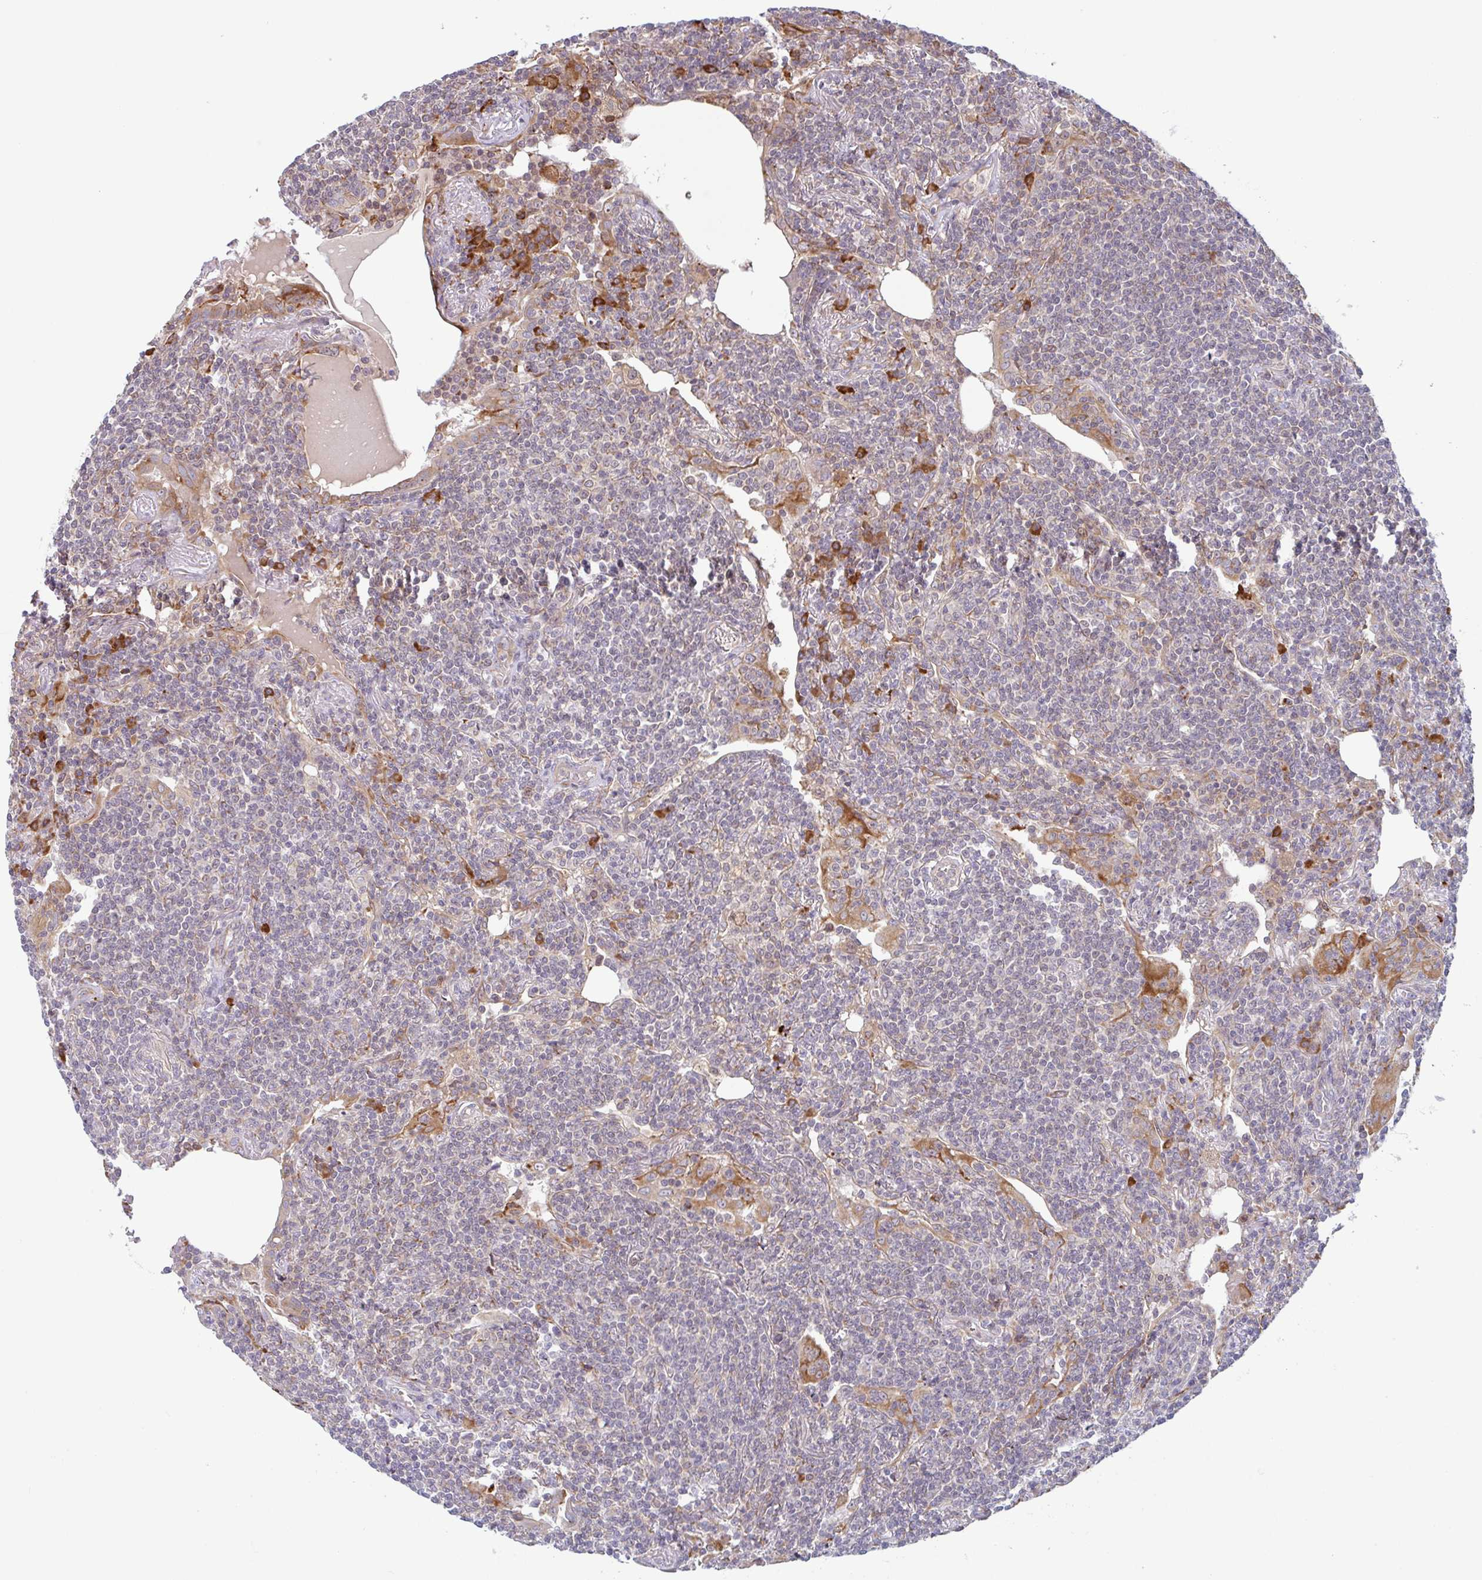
{"staining": {"intensity": "negative", "quantity": "none", "location": "none"}, "tissue": "lymphoma", "cell_type": "Tumor cells", "image_type": "cancer", "snomed": [{"axis": "morphology", "description": "Malignant lymphoma, non-Hodgkin's type, Low grade"}, {"axis": "topography", "description": "Lung"}], "caption": "Tumor cells are negative for protein expression in human lymphoma.", "gene": "RIT1", "patient": {"sex": "female", "age": 71}}